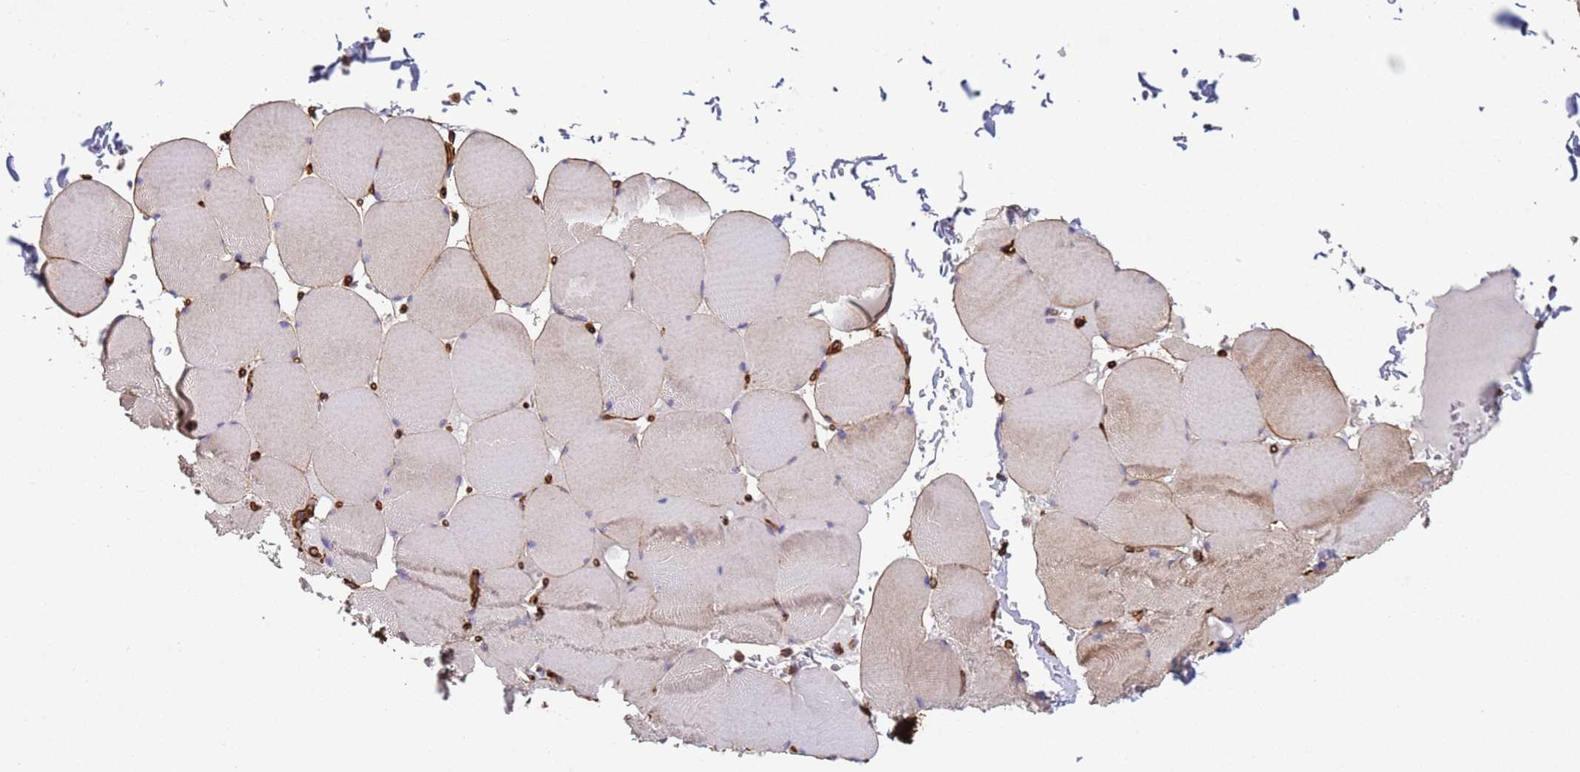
{"staining": {"intensity": "moderate", "quantity": "25%-75%", "location": "cytoplasmic/membranous"}, "tissue": "skeletal muscle", "cell_type": "Myocytes", "image_type": "normal", "snomed": [{"axis": "morphology", "description": "Normal tissue, NOS"}, {"axis": "topography", "description": "Skeletal muscle"}, {"axis": "topography", "description": "Head-Neck"}], "caption": "Immunohistochemical staining of normal human skeletal muscle shows 25%-75% levels of moderate cytoplasmic/membranous protein positivity in approximately 25%-75% of myocytes.", "gene": "GASK1A", "patient": {"sex": "male", "age": 66}}